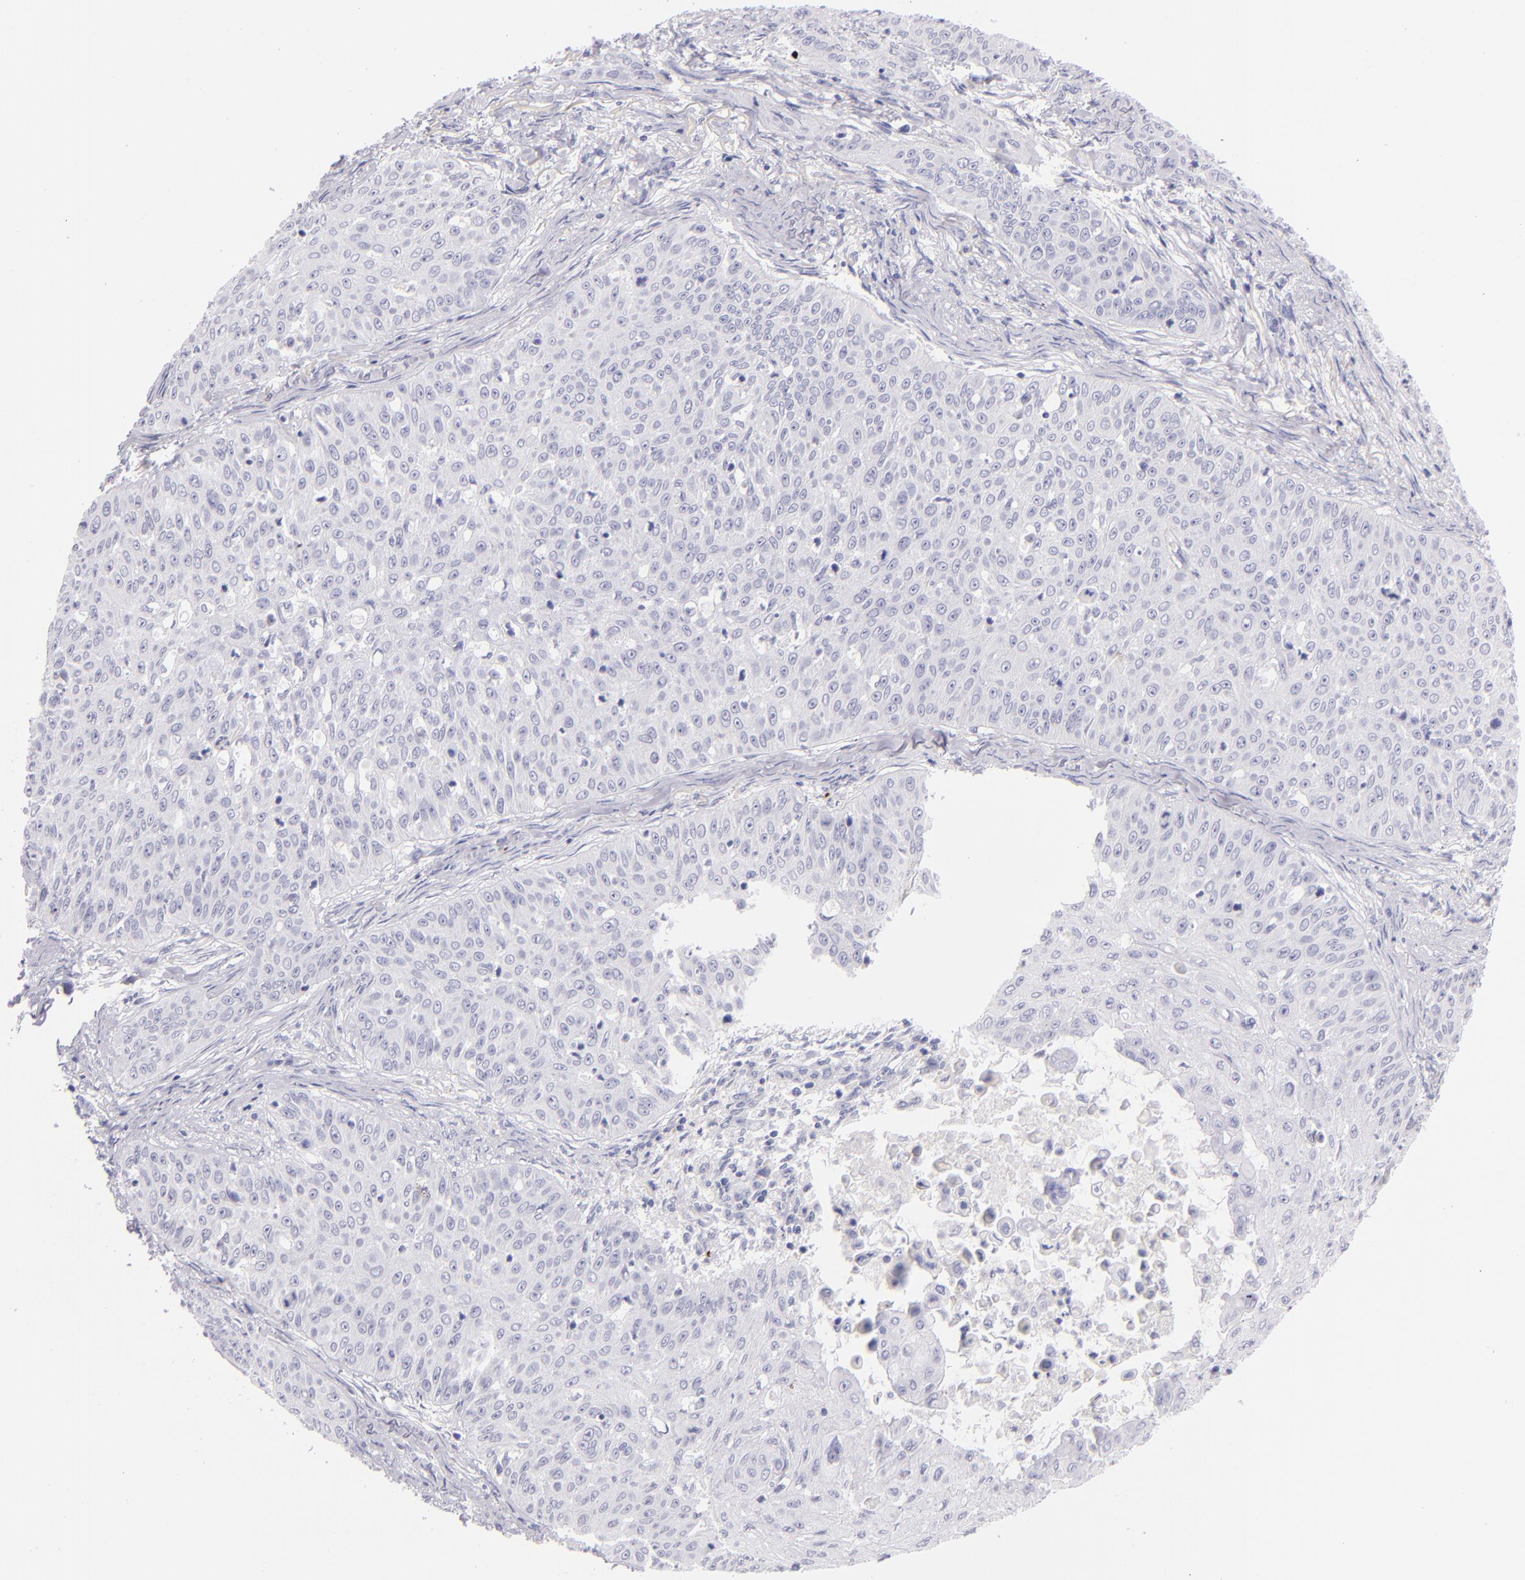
{"staining": {"intensity": "negative", "quantity": "none", "location": "none"}, "tissue": "skin cancer", "cell_type": "Tumor cells", "image_type": "cancer", "snomed": [{"axis": "morphology", "description": "Squamous cell carcinoma, NOS"}, {"axis": "topography", "description": "Skin"}], "caption": "Skin squamous cell carcinoma stained for a protein using immunohistochemistry displays no positivity tumor cells.", "gene": "GP1BA", "patient": {"sex": "male", "age": 82}}